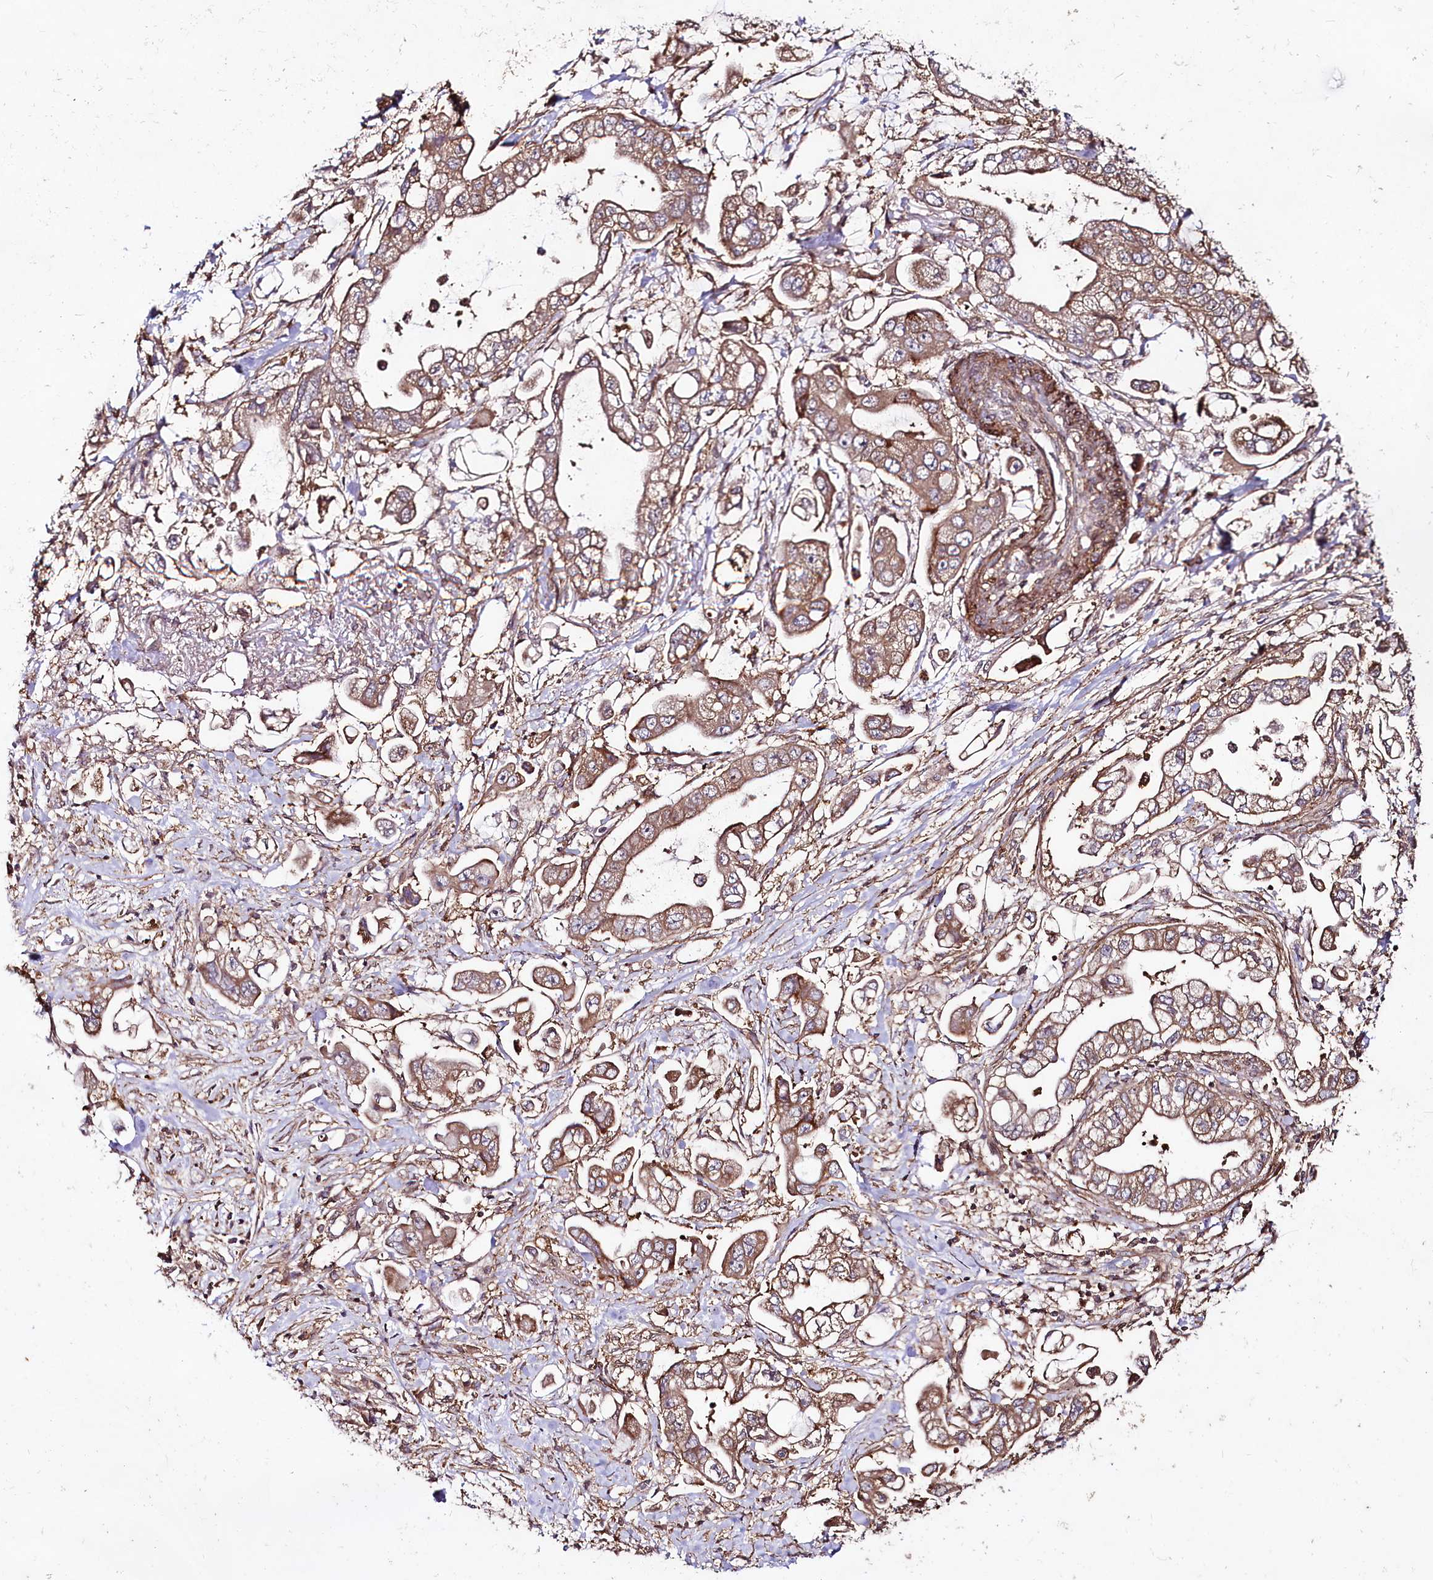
{"staining": {"intensity": "moderate", "quantity": ">75%", "location": "cytoplasmic/membranous"}, "tissue": "stomach cancer", "cell_type": "Tumor cells", "image_type": "cancer", "snomed": [{"axis": "morphology", "description": "Adenocarcinoma, NOS"}, {"axis": "topography", "description": "Stomach"}], "caption": "Stomach cancer tissue reveals moderate cytoplasmic/membranous positivity in about >75% of tumor cells, visualized by immunohistochemistry.", "gene": "PHLDB1", "patient": {"sex": "male", "age": 62}}